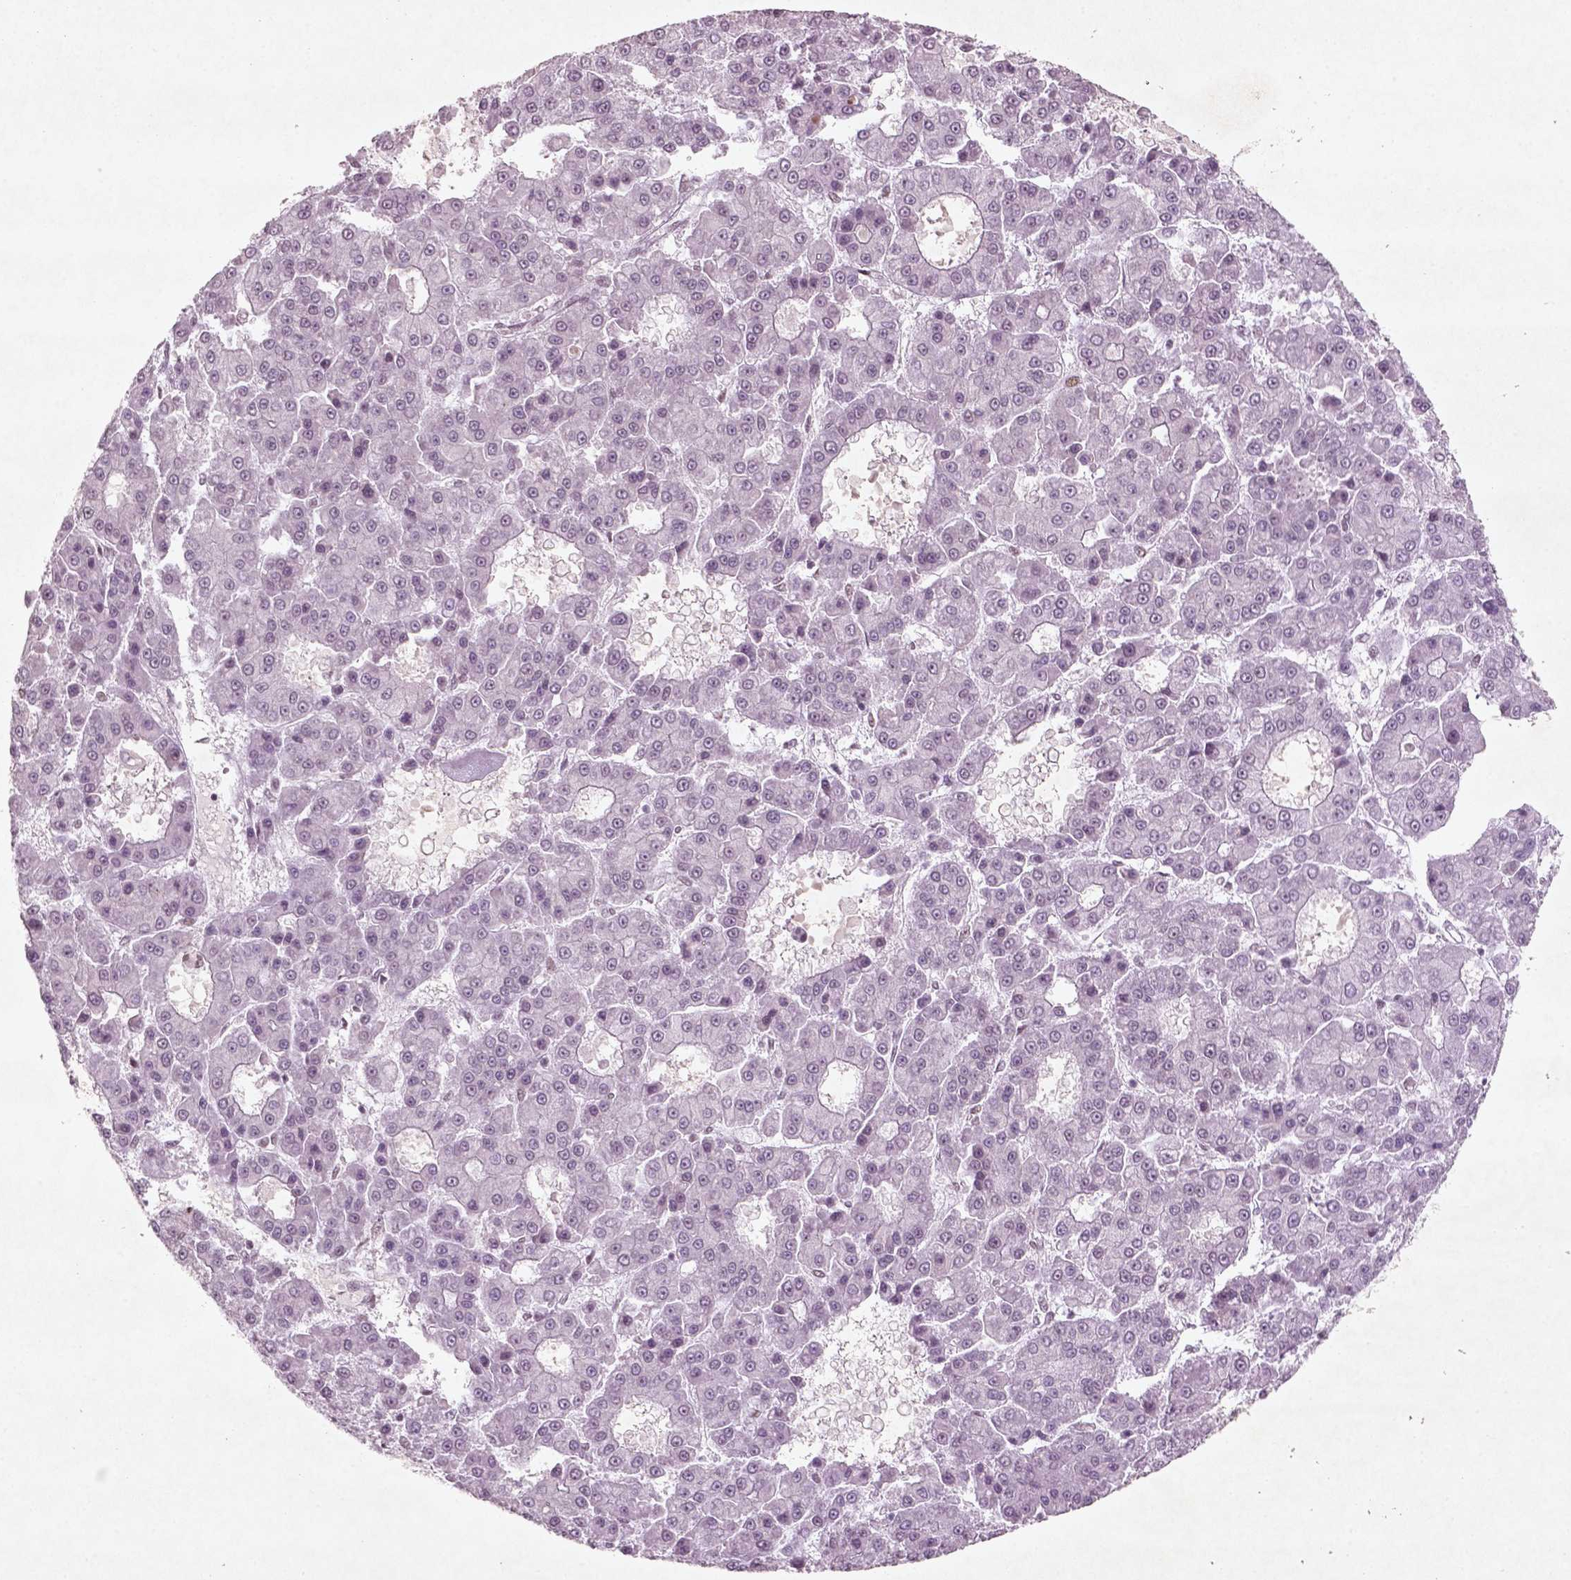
{"staining": {"intensity": "weak", "quantity": "<25%", "location": "nuclear"}, "tissue": "liver cancer", "cell_type": "Tumor cells", "image_type": "cancer", "snomed": [{"axis": "morphology", "description": "Carcinoma, Hepatocellular, NOS"}, {"axis": "topography", "description": "Liver"}], "caption": "Tumor cells are negative for protein expression in human hepatocellular carcinoma (liver). (DAB immunohistochemistry (IHC) visualized using brightfield microscopy, high magnification).", "gene": "HMG20B", "patient": {"sex": "male", "age": 70}}